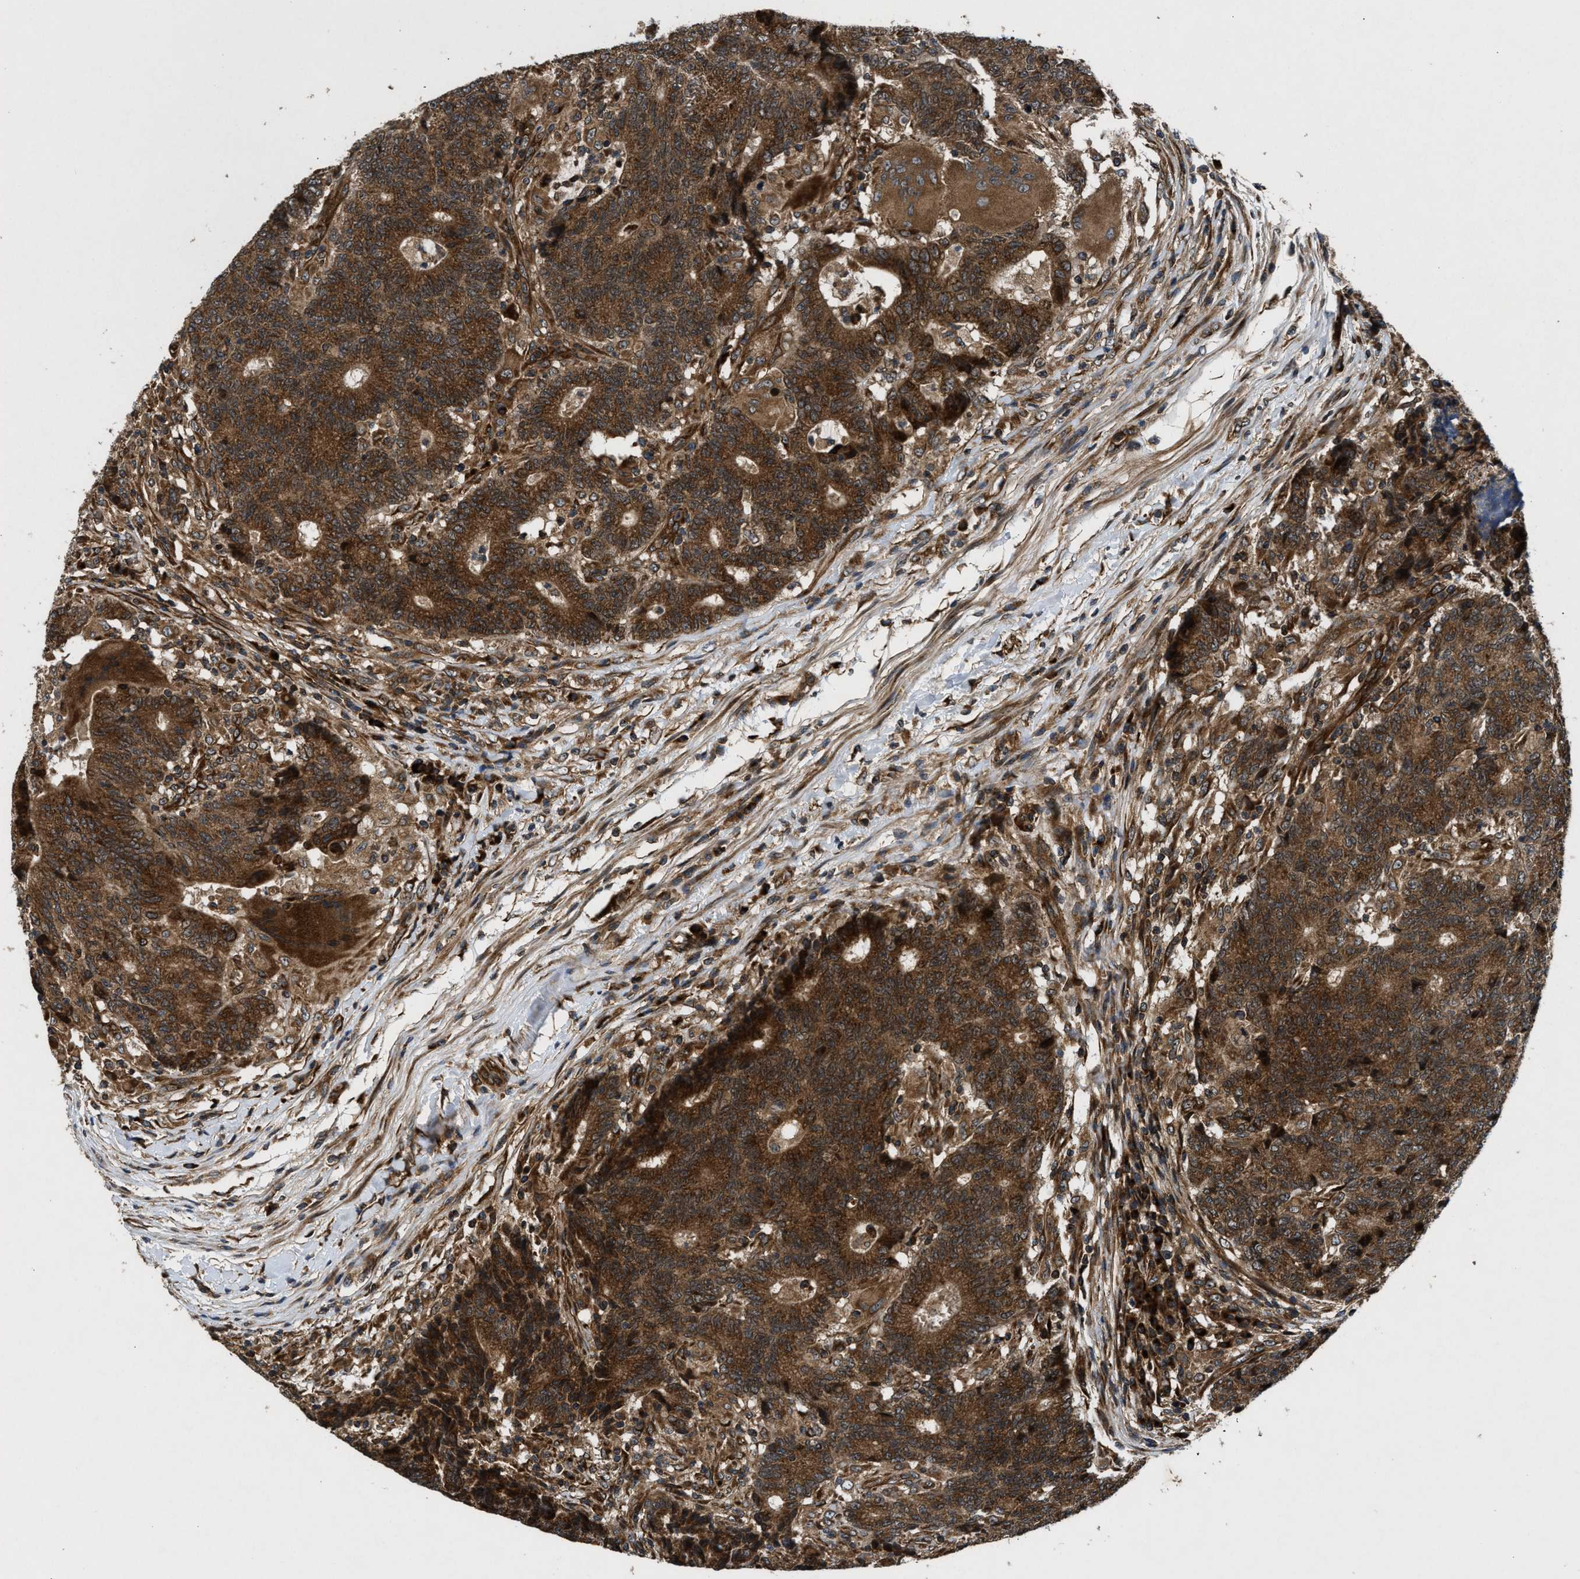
{"staining": {"intensity": "strong", "quantity": ">75%", "location": "cytoplasmic/membranous"}, "tissue": "colorectal cancer", "cell_type": "Tumor cells", "image_type": "cancer", "snomed": [{"axis": "morphology", "description": "Normal tissue, NOS"}, {"axis": "morphology", "description": "Adenocarcinoma, NOS"}, {"axis": "topography", "description": "Colon"}], "caption": "DAB immunohistochemical staining of colorectal cancer (adenocarcinoma) demonstrates strong cytoplasmic/membranous protein expression in approximately >75% of tumor cells. (IHC, brightfield microscopy, high magnification).", "gene": "PNPLA8", "patient": {"sex": "female", "age": 75}}